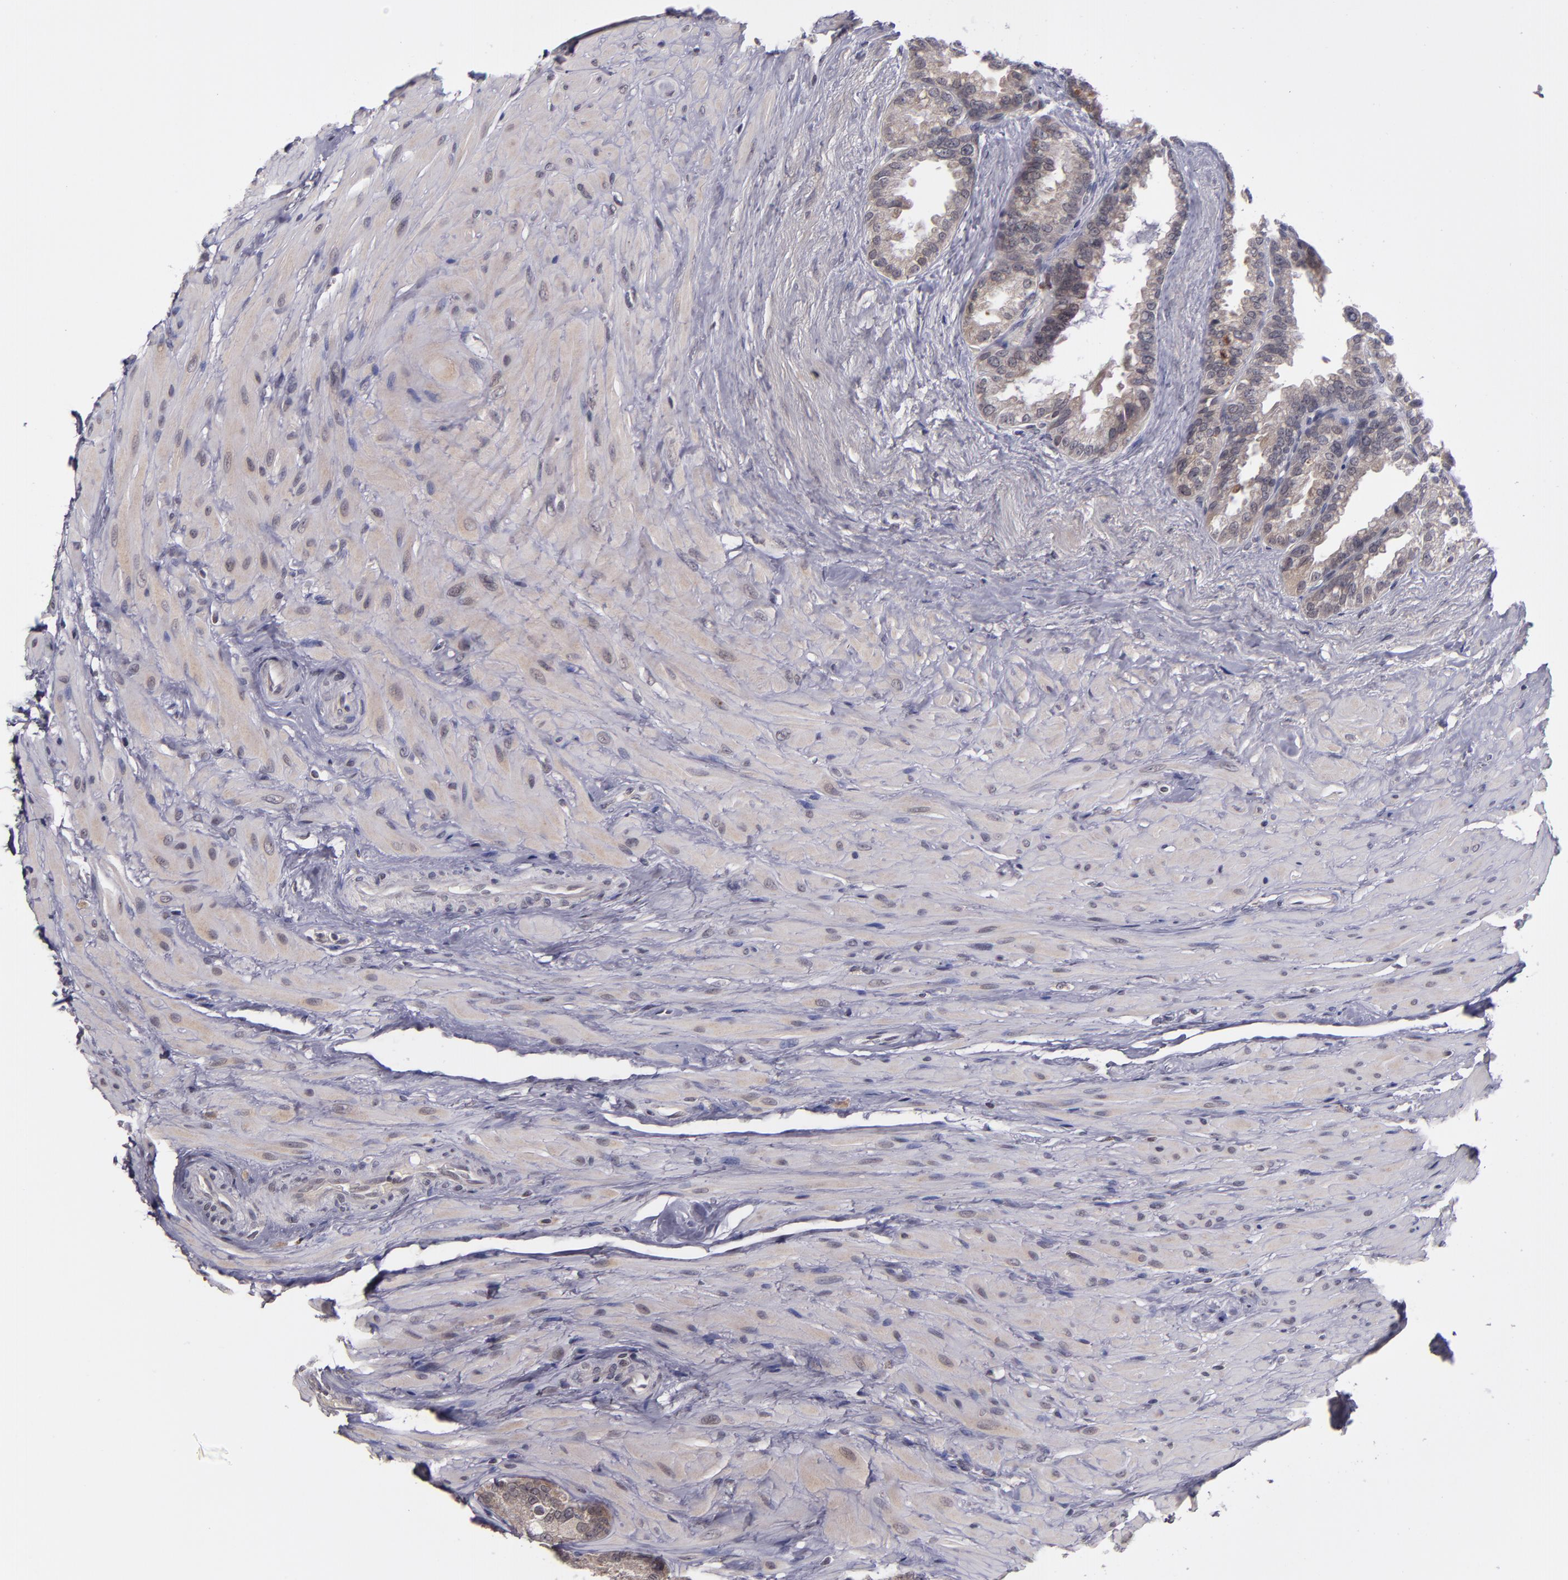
{"staining": {"intensity": "weak", "quantity": "25%-75%", "location": "cytoplasmic/membranous"}, "tissue": "seminal vesicle", "cell_type": "Glandular cells", "image_type": "normal", "snomed": [{"axis": "morphology", "description": "Normal tissue, NOS"}, {"axis": "topography", "description": "Prostate"}, {"axis": "topography", "description": "Seminal veicle"}], "caption": "Immunohistochemistry histopathology image of unremarkable seminal vesicle: seminal vesicle stained using immunohistochemistry displays low levels of weak protein expression localized specifically in the cytoplasmic/membranous of glandular cells, appearing as a cytoplasmic/membranous brown color.", "gene": "CDC7", "patient": {"sex": "male", "age": 63}}